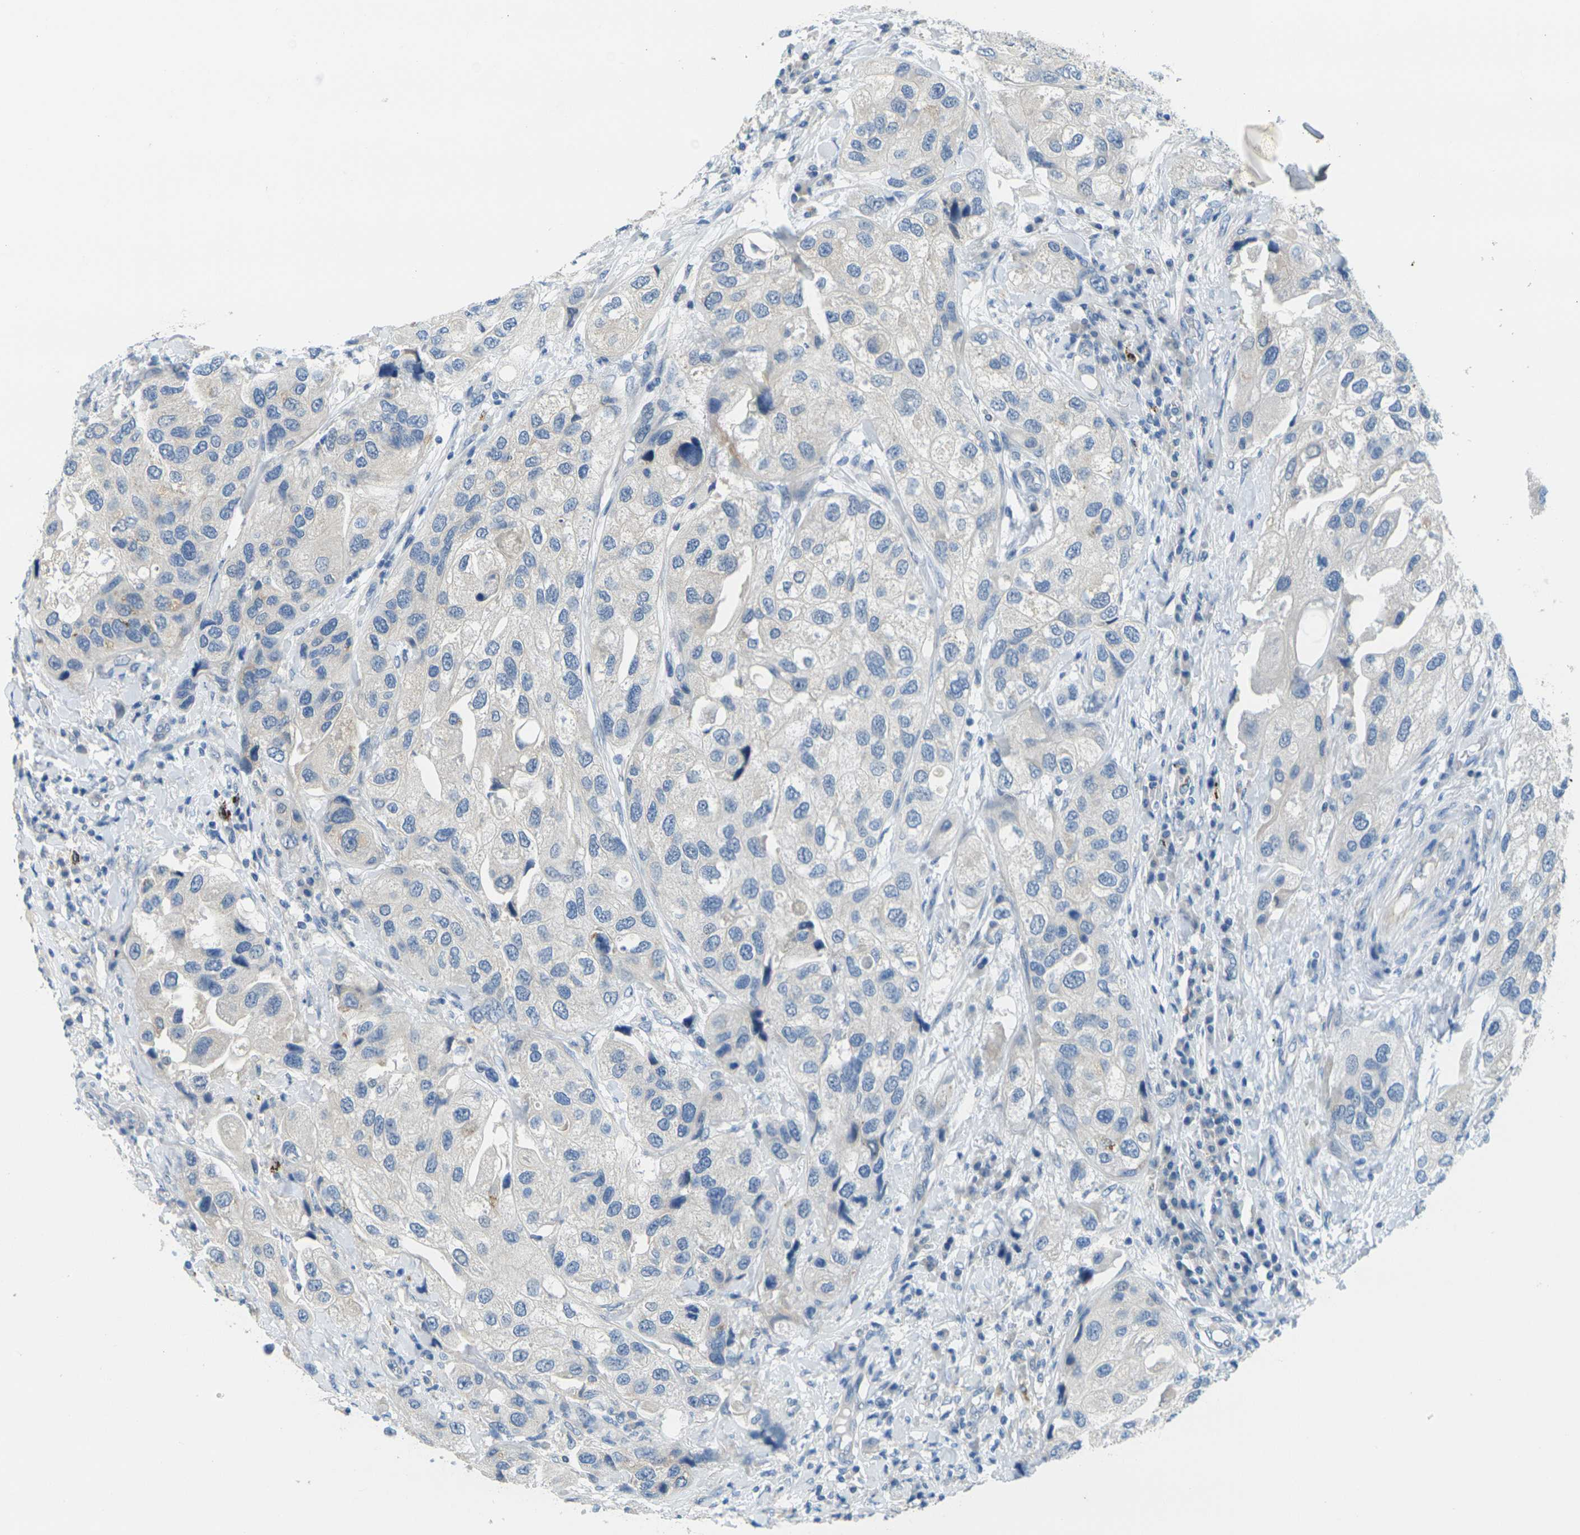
{"staining": {"intensity": "negative", "quantity": "none", "location": "none"}, "tissue": "urothelial cancer", "cell_type": "Tumor cells", "image_type": "cancer", "snomed": [{"axis": "morphology", "description": "Urothelial carcinoma, High grade"}, {"axis": "topography", "description": "Urinary bladder"}], "caption": "DAB immunohistochemical staining of human urothelial carcinoma (high-grade) shows no significant expression in tumor cells.", "gene": "CYP2C8", "patient": {"sex": "female", "age": 64}}